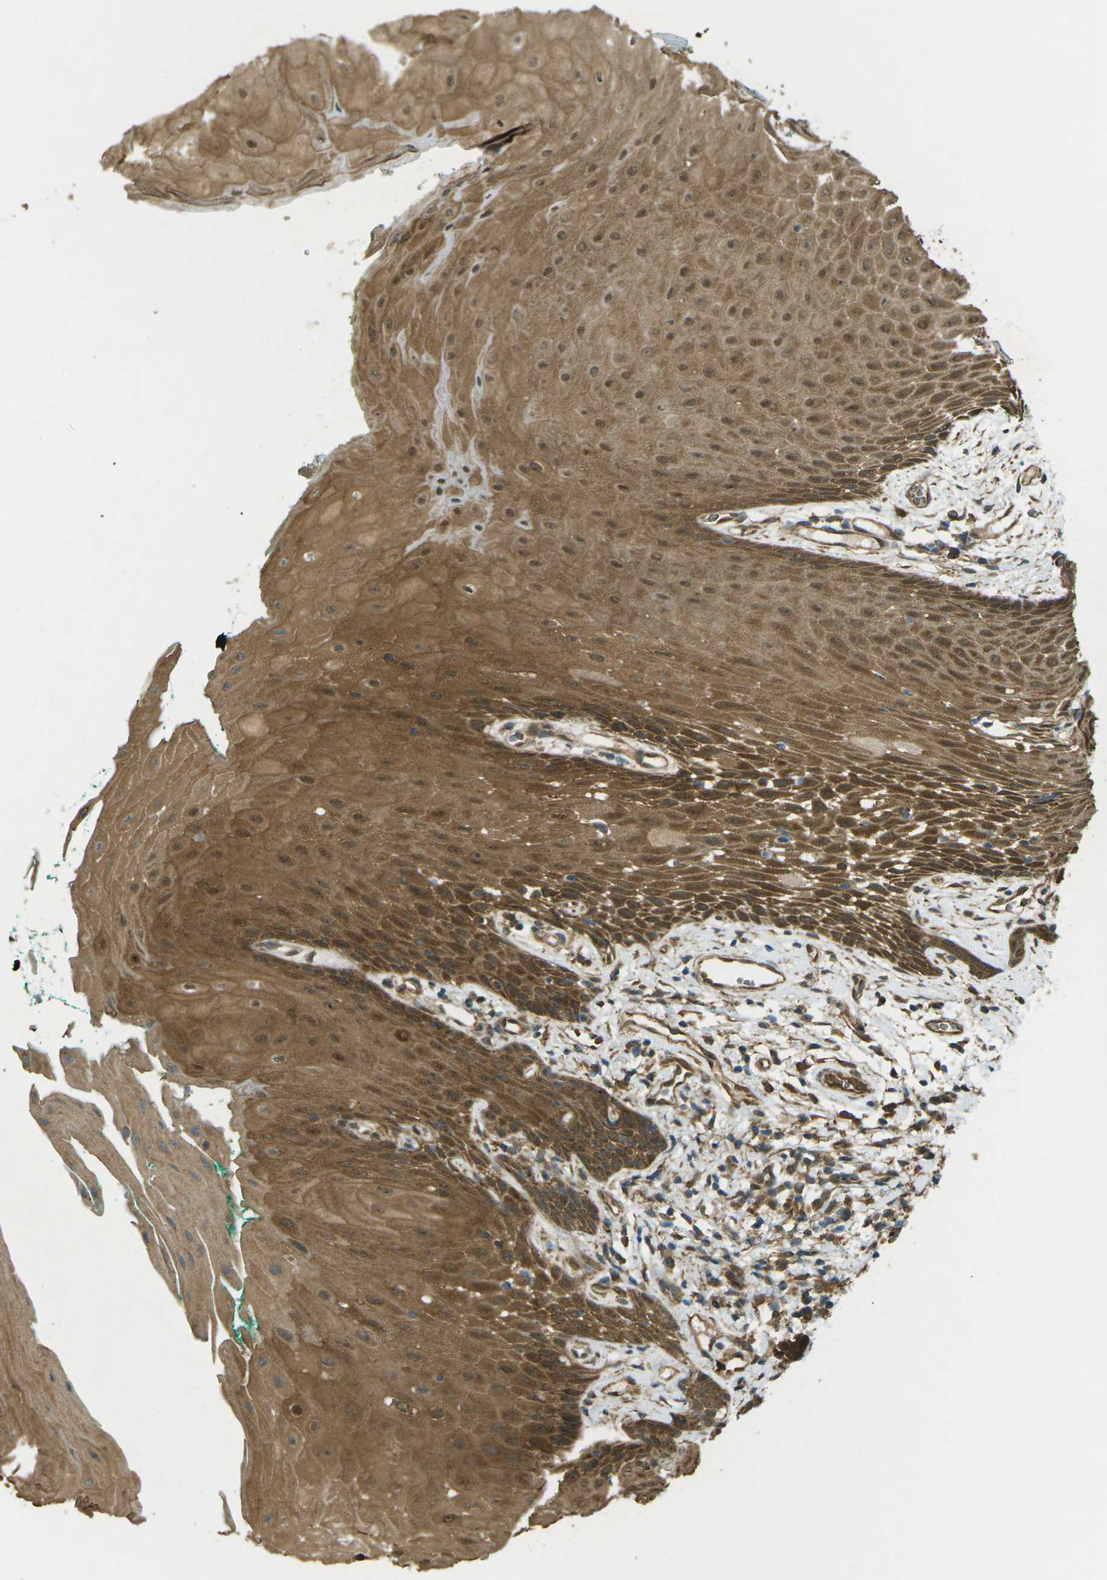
{"staining": {"intensity": "strong", "quantity": ">75%", "location": "cytoplasmic/membranous"}, "tissue": "oral mucosa", "cell_type": "Squamous epithelial cells", "image_type": "normal", "snomed": [{"axis": "morphology", "description": "Normal tissue, NOS"}, {"axis": "morphology", "description": "Squamous cell carcinoma, NOS"}, {"axis": "topography", "description": "Oral tissue"}, {"axis": "topography", "description": "Salivary gland"}, {"axis": "topography", "description": "Head-Neck"}], "caption": "The immunohistochemical stain highlights strong cytoplasmic/membranous expression in squamous epithelial cells of unremarkable oral mucosa.", "gene": "CHMP3", "patient": {"sex": "female", "age": 62}}